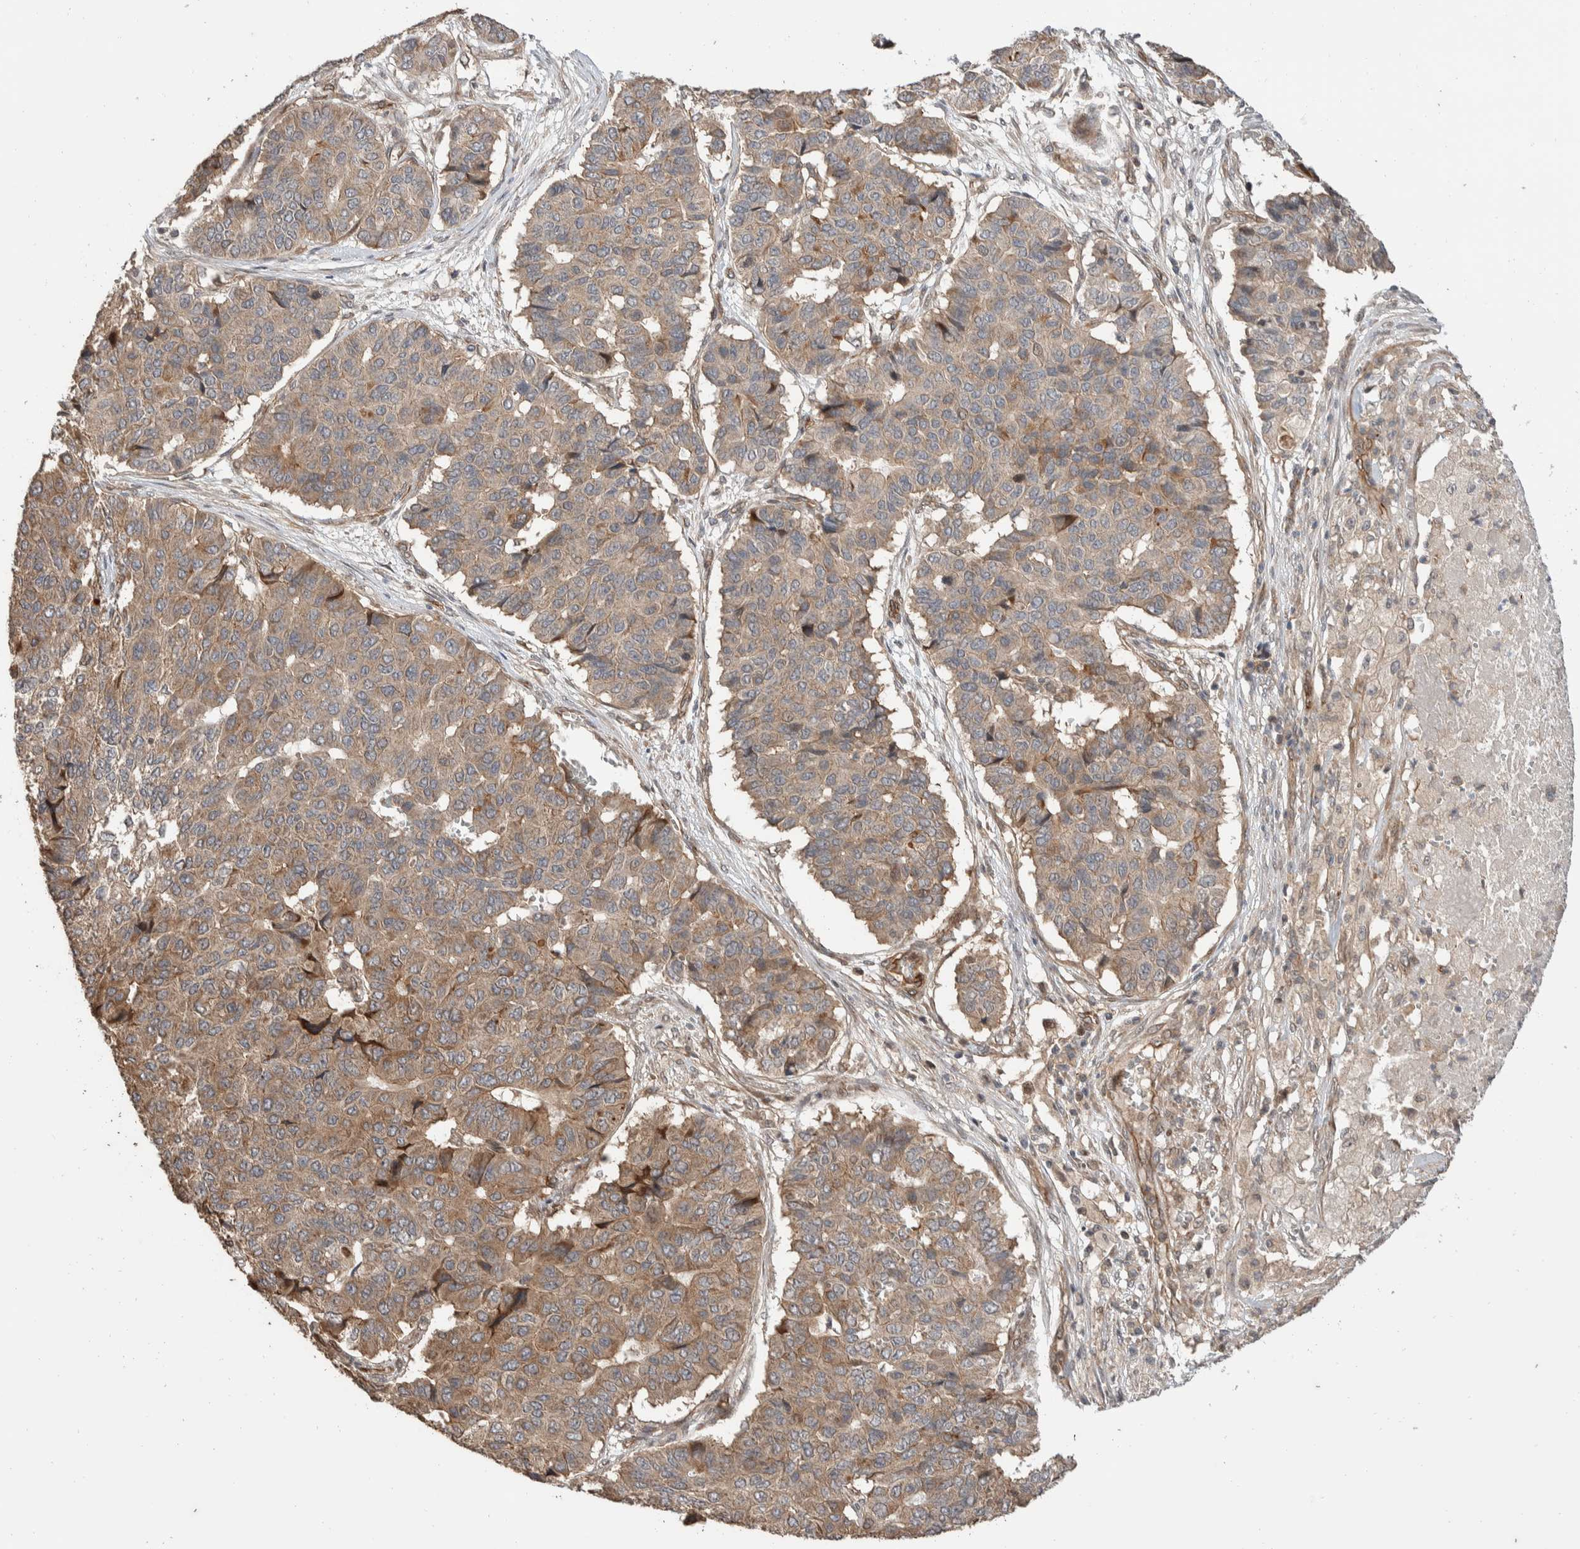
{"staining": {"intensity": "moderate", "quantity": ">75%", "location": "cytoplasmic/membranous"}, "tissue": "pancreatic cancer", "cell_type": "Tumor cells", "image_type": "cancer", "snomed": [{"axis": "morphology", "description": "Adenocarcinoma, NOS"}, {"axis": "topography", "description": "Pancreas"}], "caption": "Pancreatic cancer (adenocarcinoma) was stained to show a protein in brown. There is medium levels of moderate cytoplasmic/membranous staining in approximately >75% of tumor cells.", "gene": "ERC1", "patient": {"sex": "male", "age": 50}}